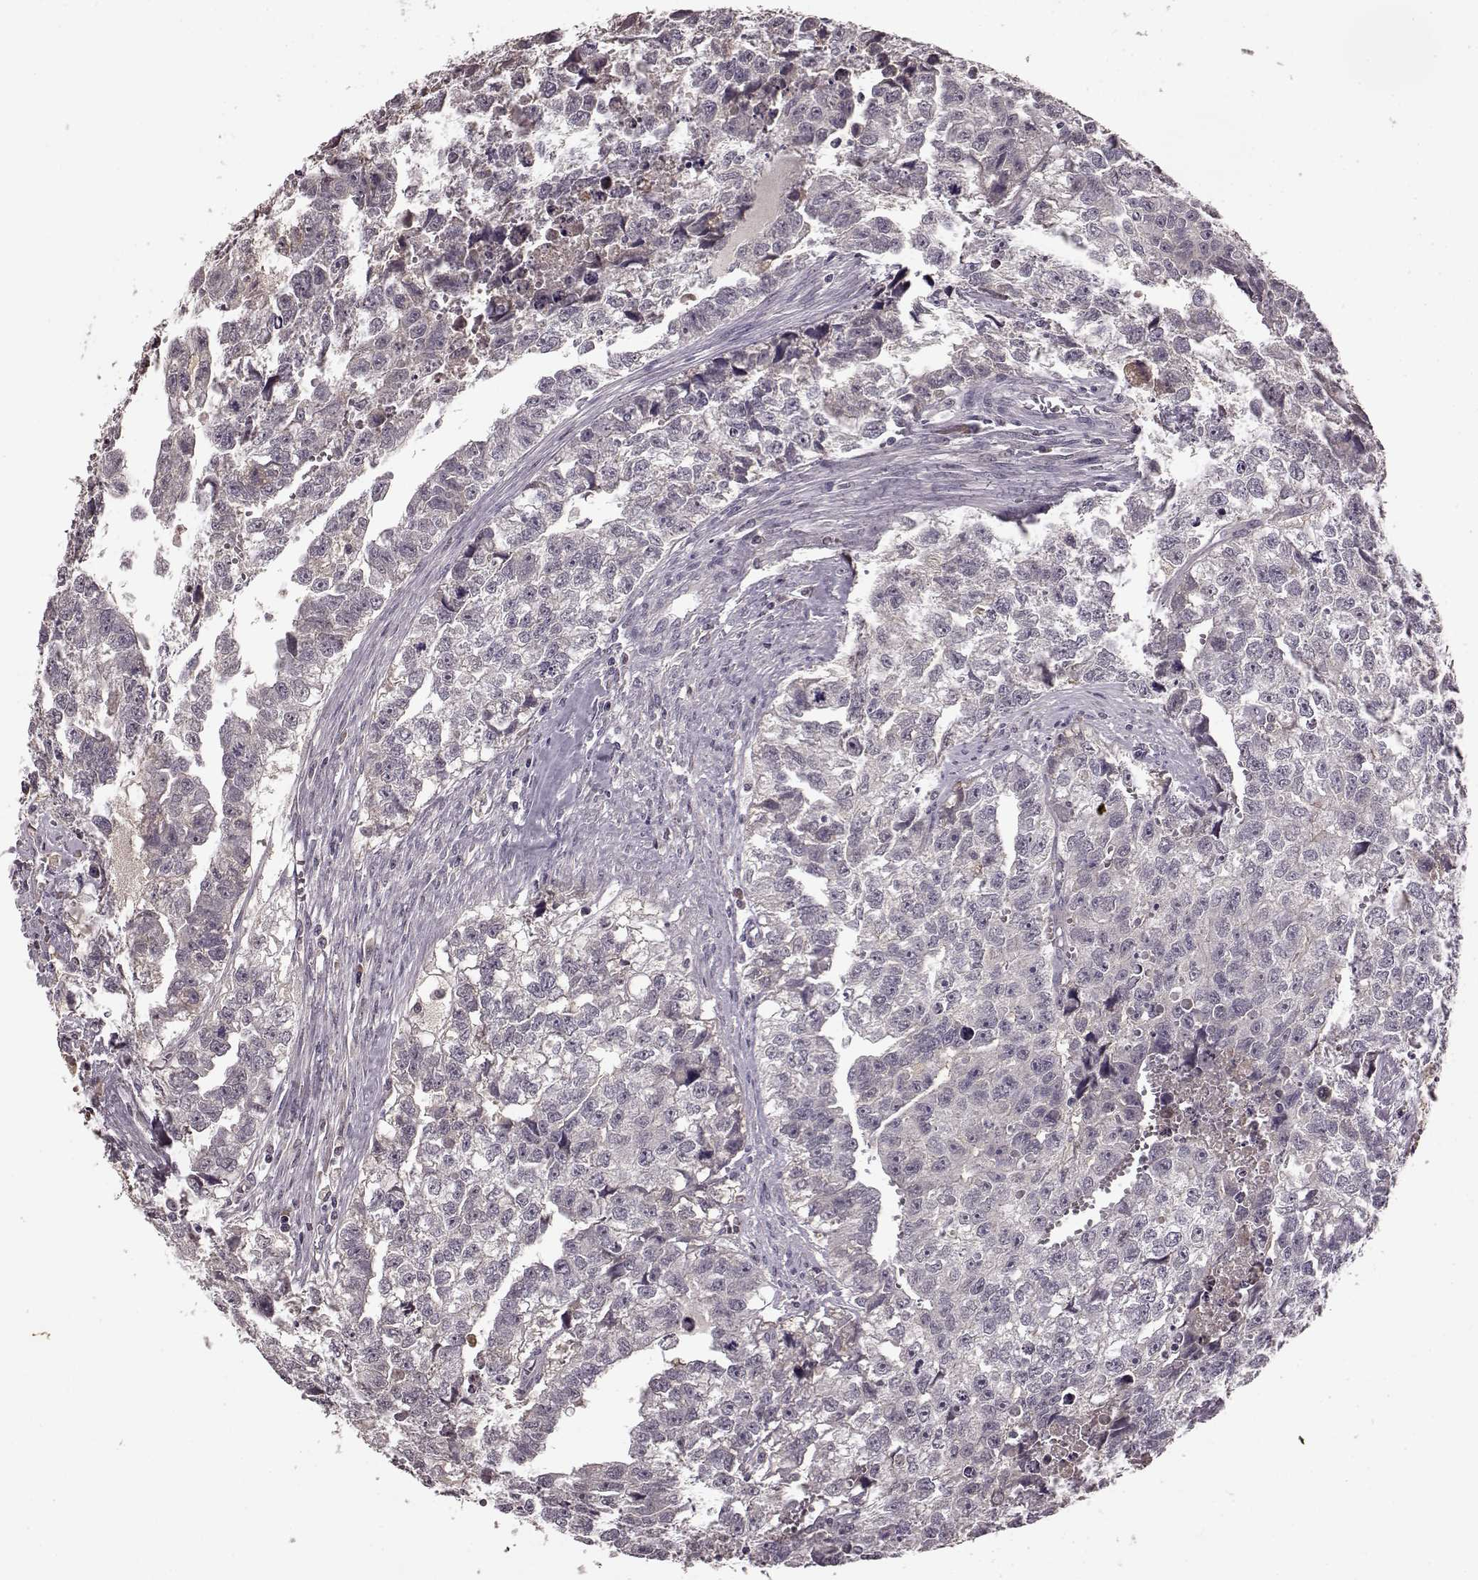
{"staining": {"intensity": "negative", "quantity": "none", "location": "none"}, "tissue": "testis cancer", "cell_type": "Tumor cells", "image_type": "cancer", "snomed": [{"axis": "morphology", "description": "Carcinoma, Embryonal, NOS"}, {"axis": "morphology", "description": "Teratoma, malignant, NOS"}, {"axis": "topography", "description": "Testis"}], "caption": "The photomicrograph exhibits no staining of tumor cells in malignant teratoma (testis).", "gene": "NRL", "patient": {"sex": "male", "age": 44}}